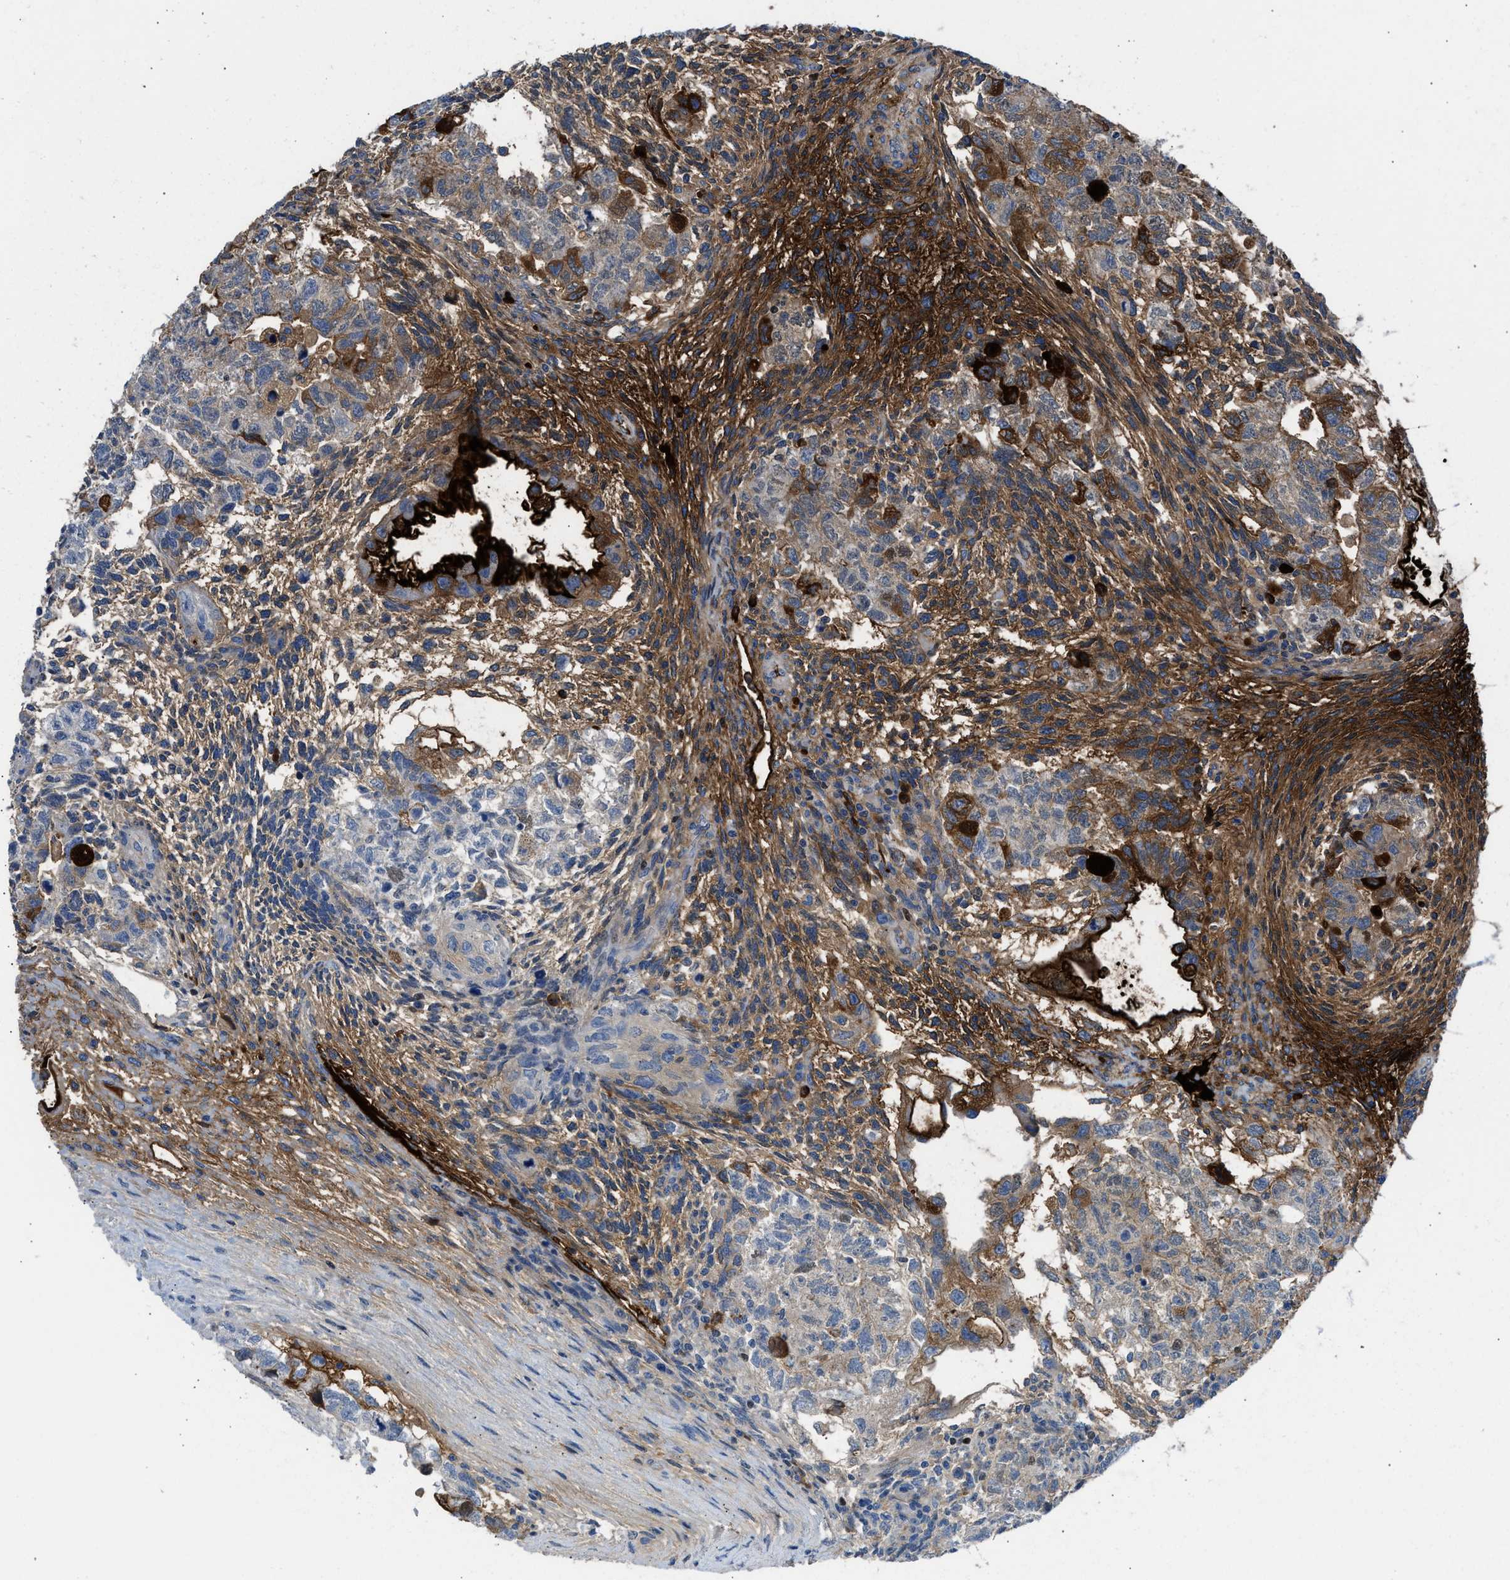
{"staining": {"intensity": "strong", "quantity": "<25%", "location": "cytoplasmic/membranous"}, "tissue": "testis cancer", "cell_type": "Tumor cells", "image_type": "cancer", "snomed": [{"axis": "morphology", "description": "Normal tissue, NOS"}, {"axis": "morphology", "description": "Carcinoma, Embryonal, NOS"}, {"axis": "topography", "description": "Testis"}], "caption": "Protein staining of embryonal carcinoma (testis) tissue displays strong cytoplasmic/membranous positivity in about <25% of tumor cells.", "gene": "LEF1", "patient": {"sex": "male", "age": 36}}